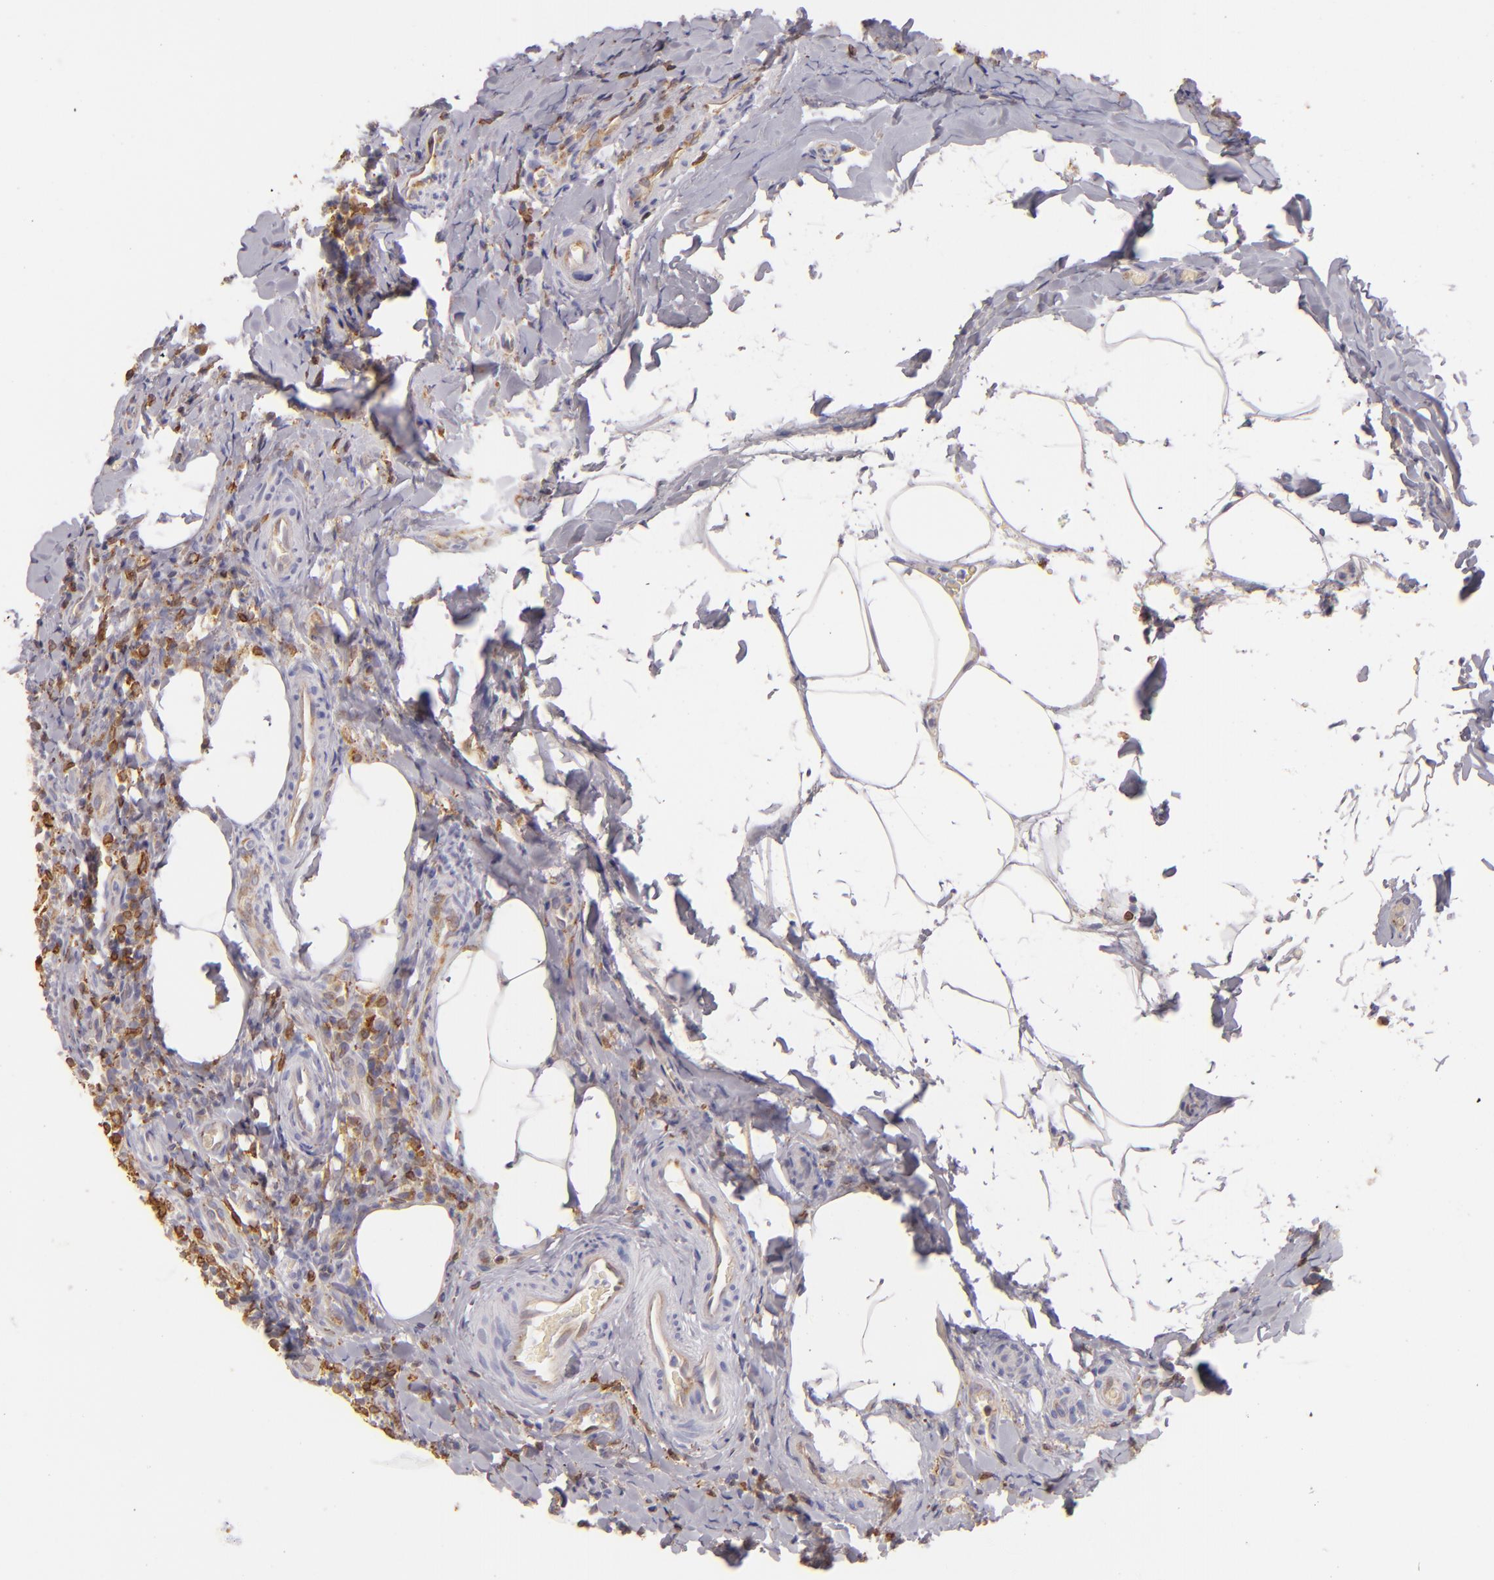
{"staining": {"intensity": "moderate", "quantity": "25%-75%", "location": "cytoplasmic/membranous"}, "tissue": "lymph node", "cell_type": "Germinal center cells", "image_type": "normal", "snomed": [{"axis": "morphology", "description": "Normal tissue, NOS"}, {"axis": "morphology", "description": "Inflammation, NOS"}, {"axis": "topography", "description": "Lymph node"}], "caption": "Immunohistochemistry (IHC) image of benign lymph node: human lymph node stained using immunohistochemistry (IHC) demonstrates medium levels of moderate protein expression localized specifically in the cytoplasmic/membranous of germinal center cells, appearing as a cytoplasmic/membranous brown color.", "gene": "CD74", "patient": {"sex": "male", "age": 46}}